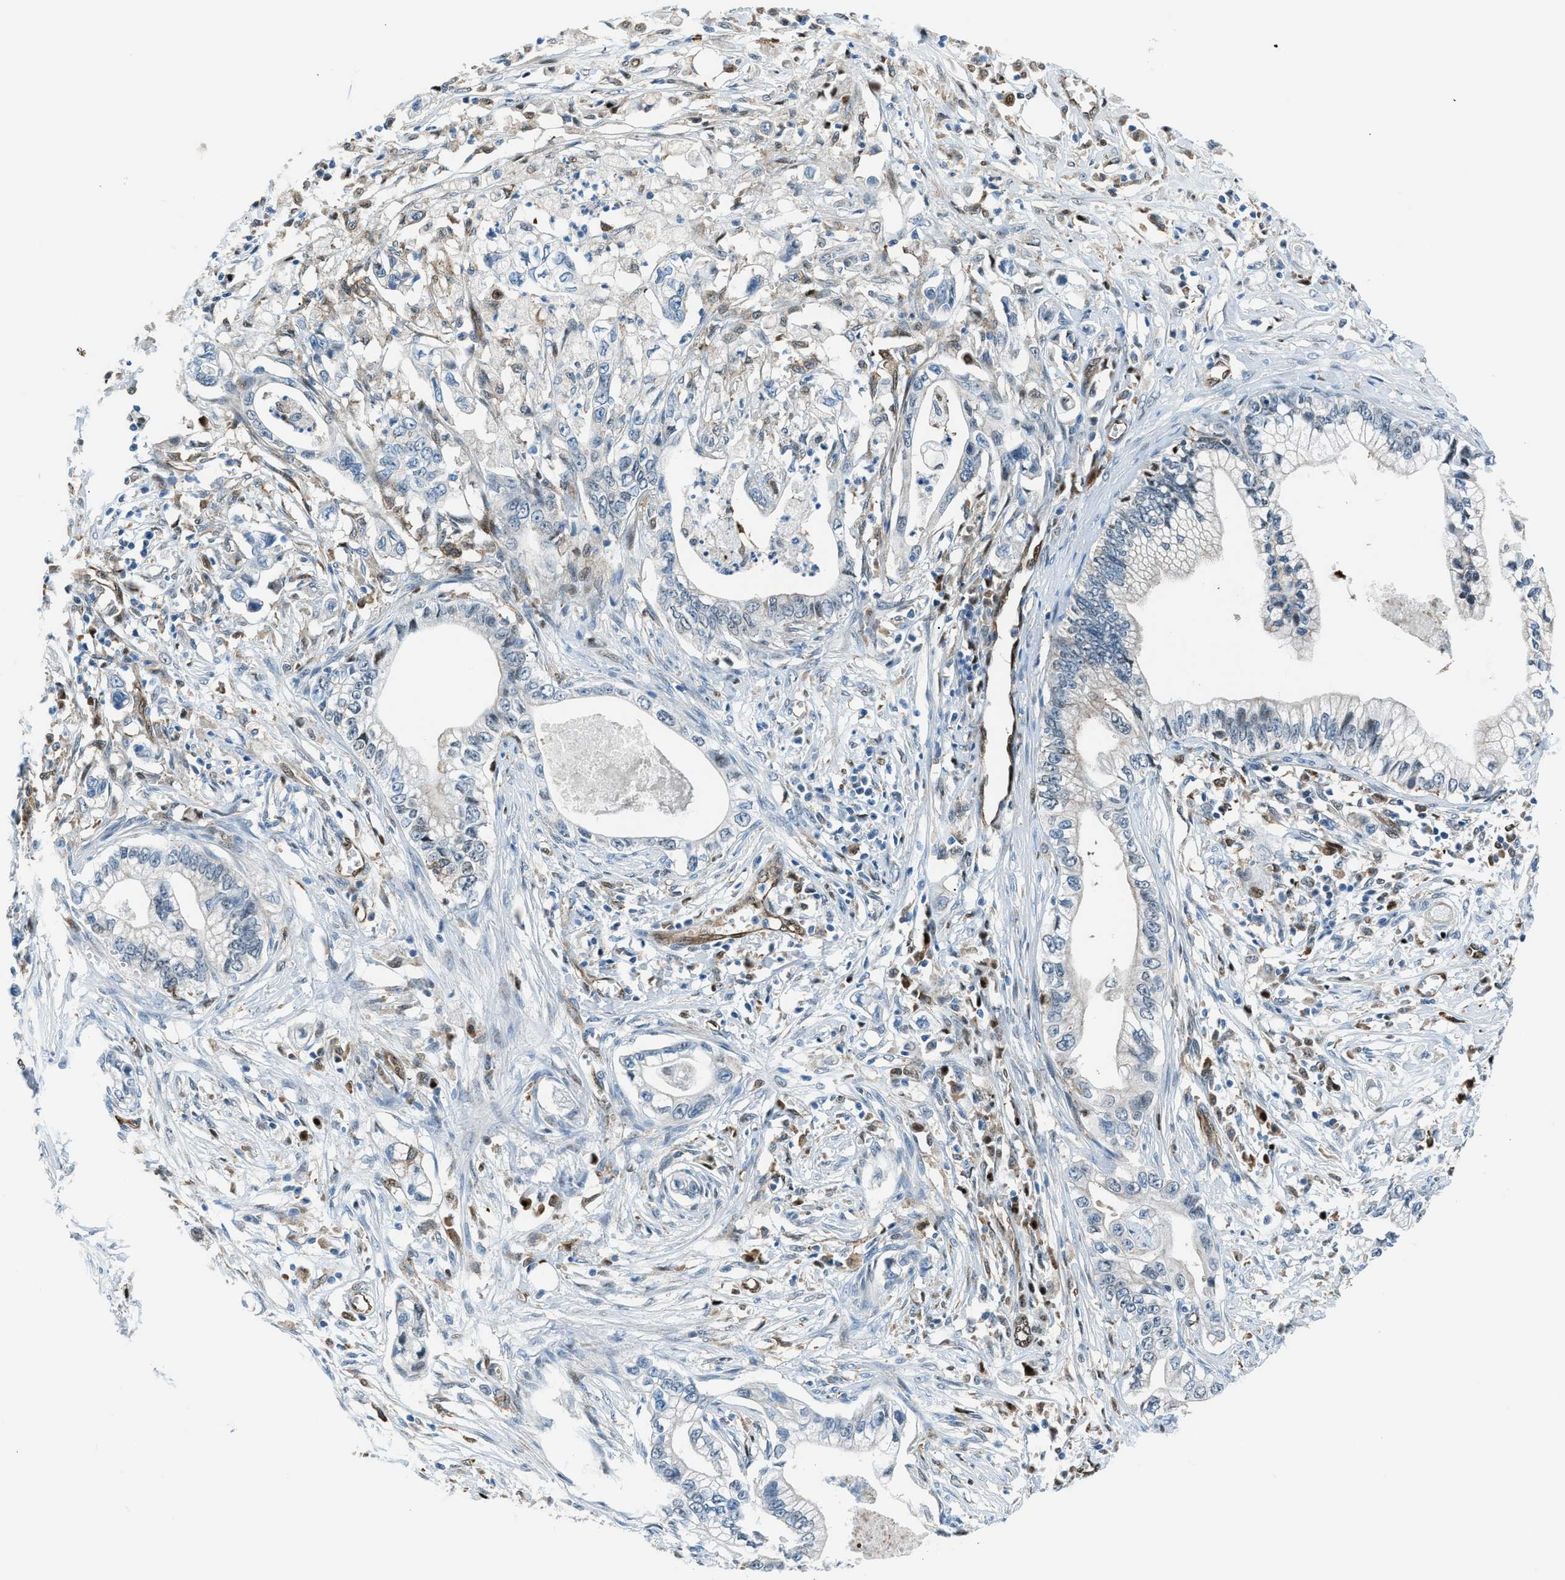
{"staining": {"intensity": "negative", "quantity": "none", "location": "none"}, "tissue": "pancreatic cancer", "cell_type": "Tumor cells", "image_type": "cancer", "snomed": [{"axis": "morphology", "description": "Adenocarcinoma, NOS"}, {"axis": "topography", "description": "Pancreas"}], "caption": "This is an IHC micrograph of pancreatic adenocarcinoma. There is no expression in tumor cells.", "gene": "YWHAE", "patient": {"sex": "male", "age": 56}}